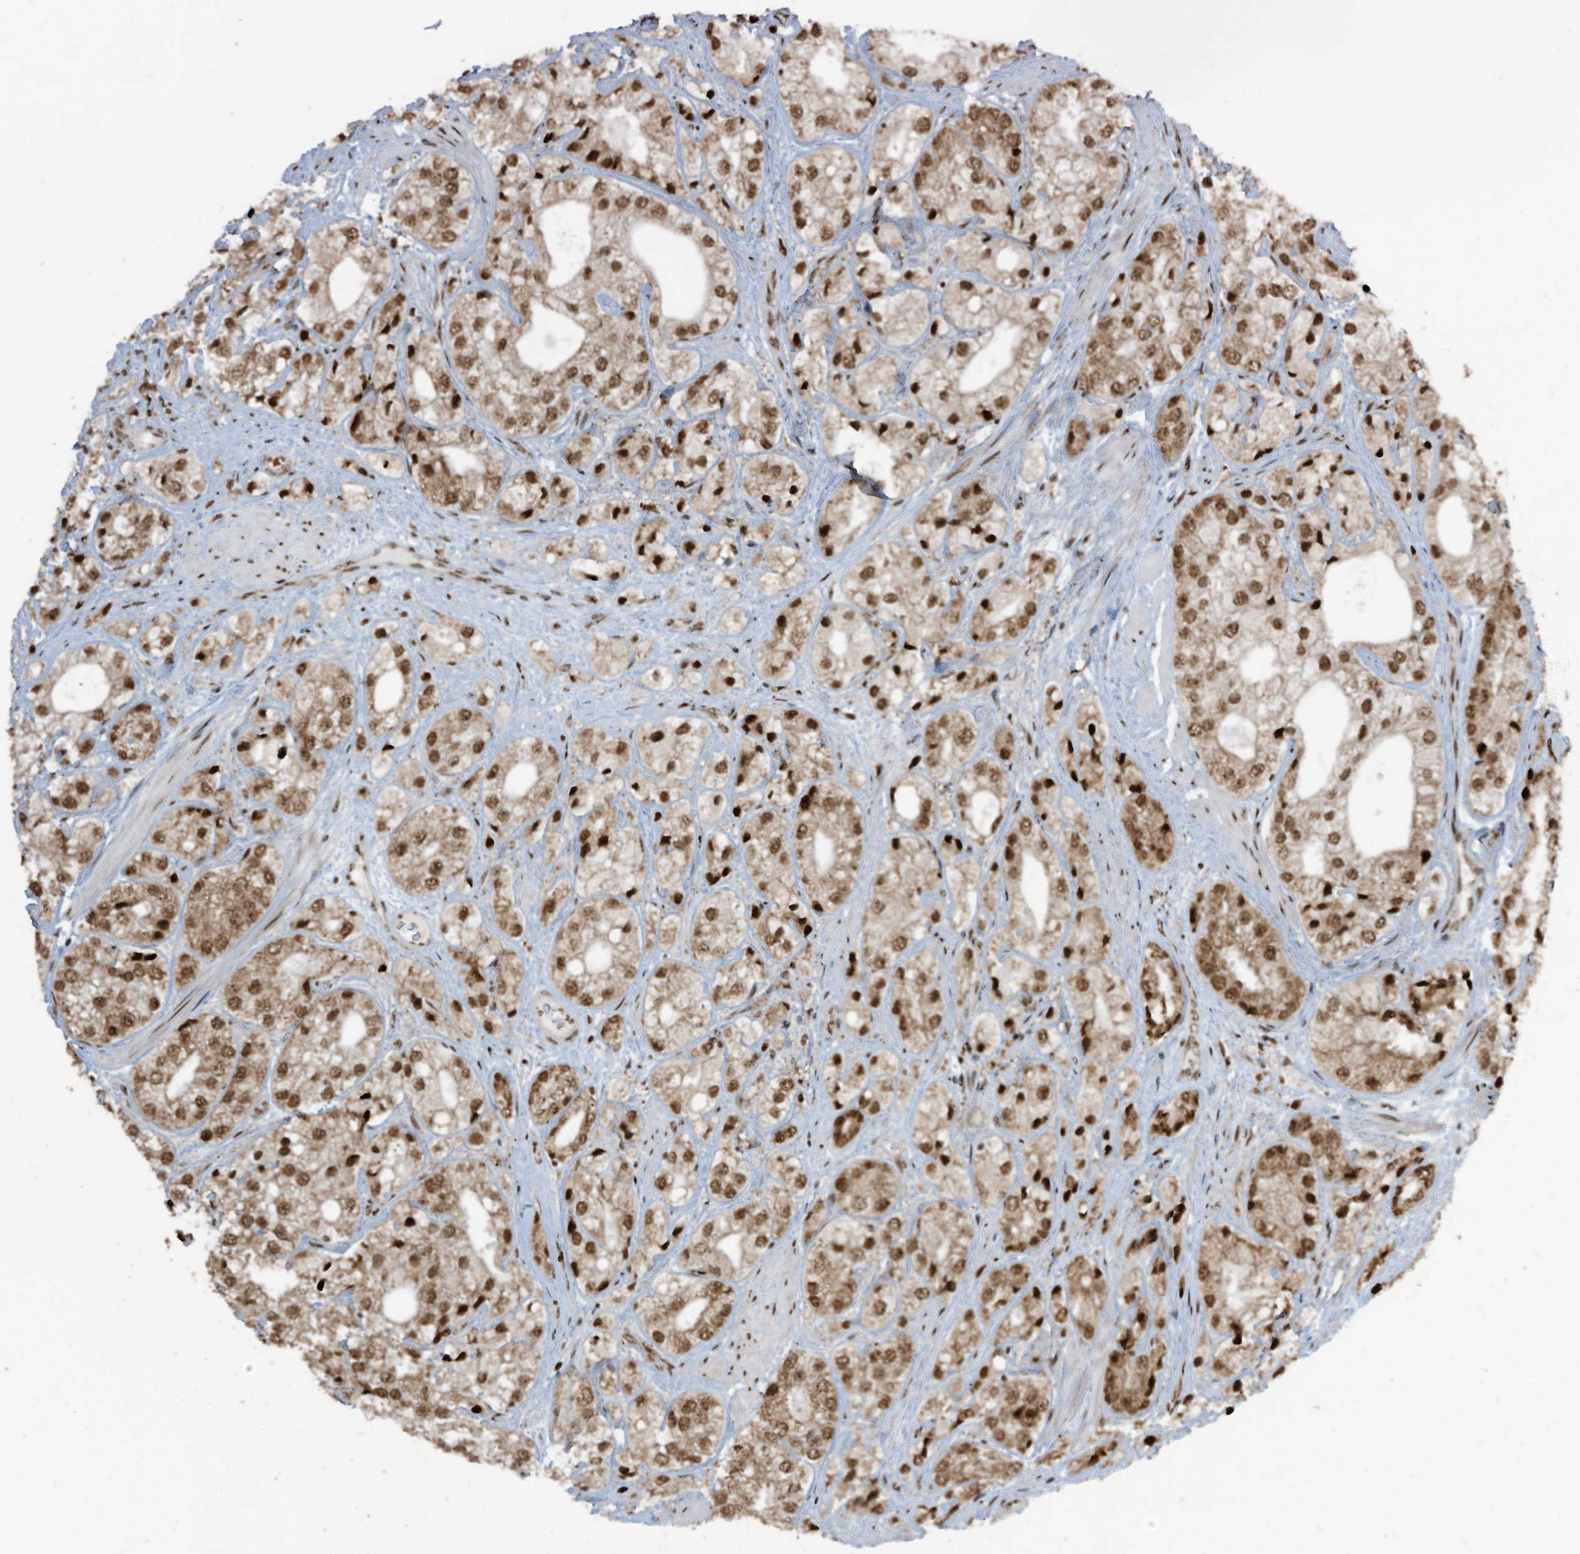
{"staining": {"intensity": "moderate", "quantity": ">75%", "location": "cytoplasmic/membranous,nuclear"}, "tissue": "prostate cancer", "cell_type": "Tumor cells", "image_type": "cancer", "snomed": [{"axis": "morphology", "description": "Adenocarcinoma, High grade"}, {"axis": "topography", "description": "Prostate"}], "caption": "The image demonstrates a brown stain indicating the presence of a protein in the cytoplasmic/membranous and nuclear of tumor cells in prostate cancer (high-grade adenocarcinoma).", "gene": "LBH", "patient": {"sex": "male", "age": 50}}